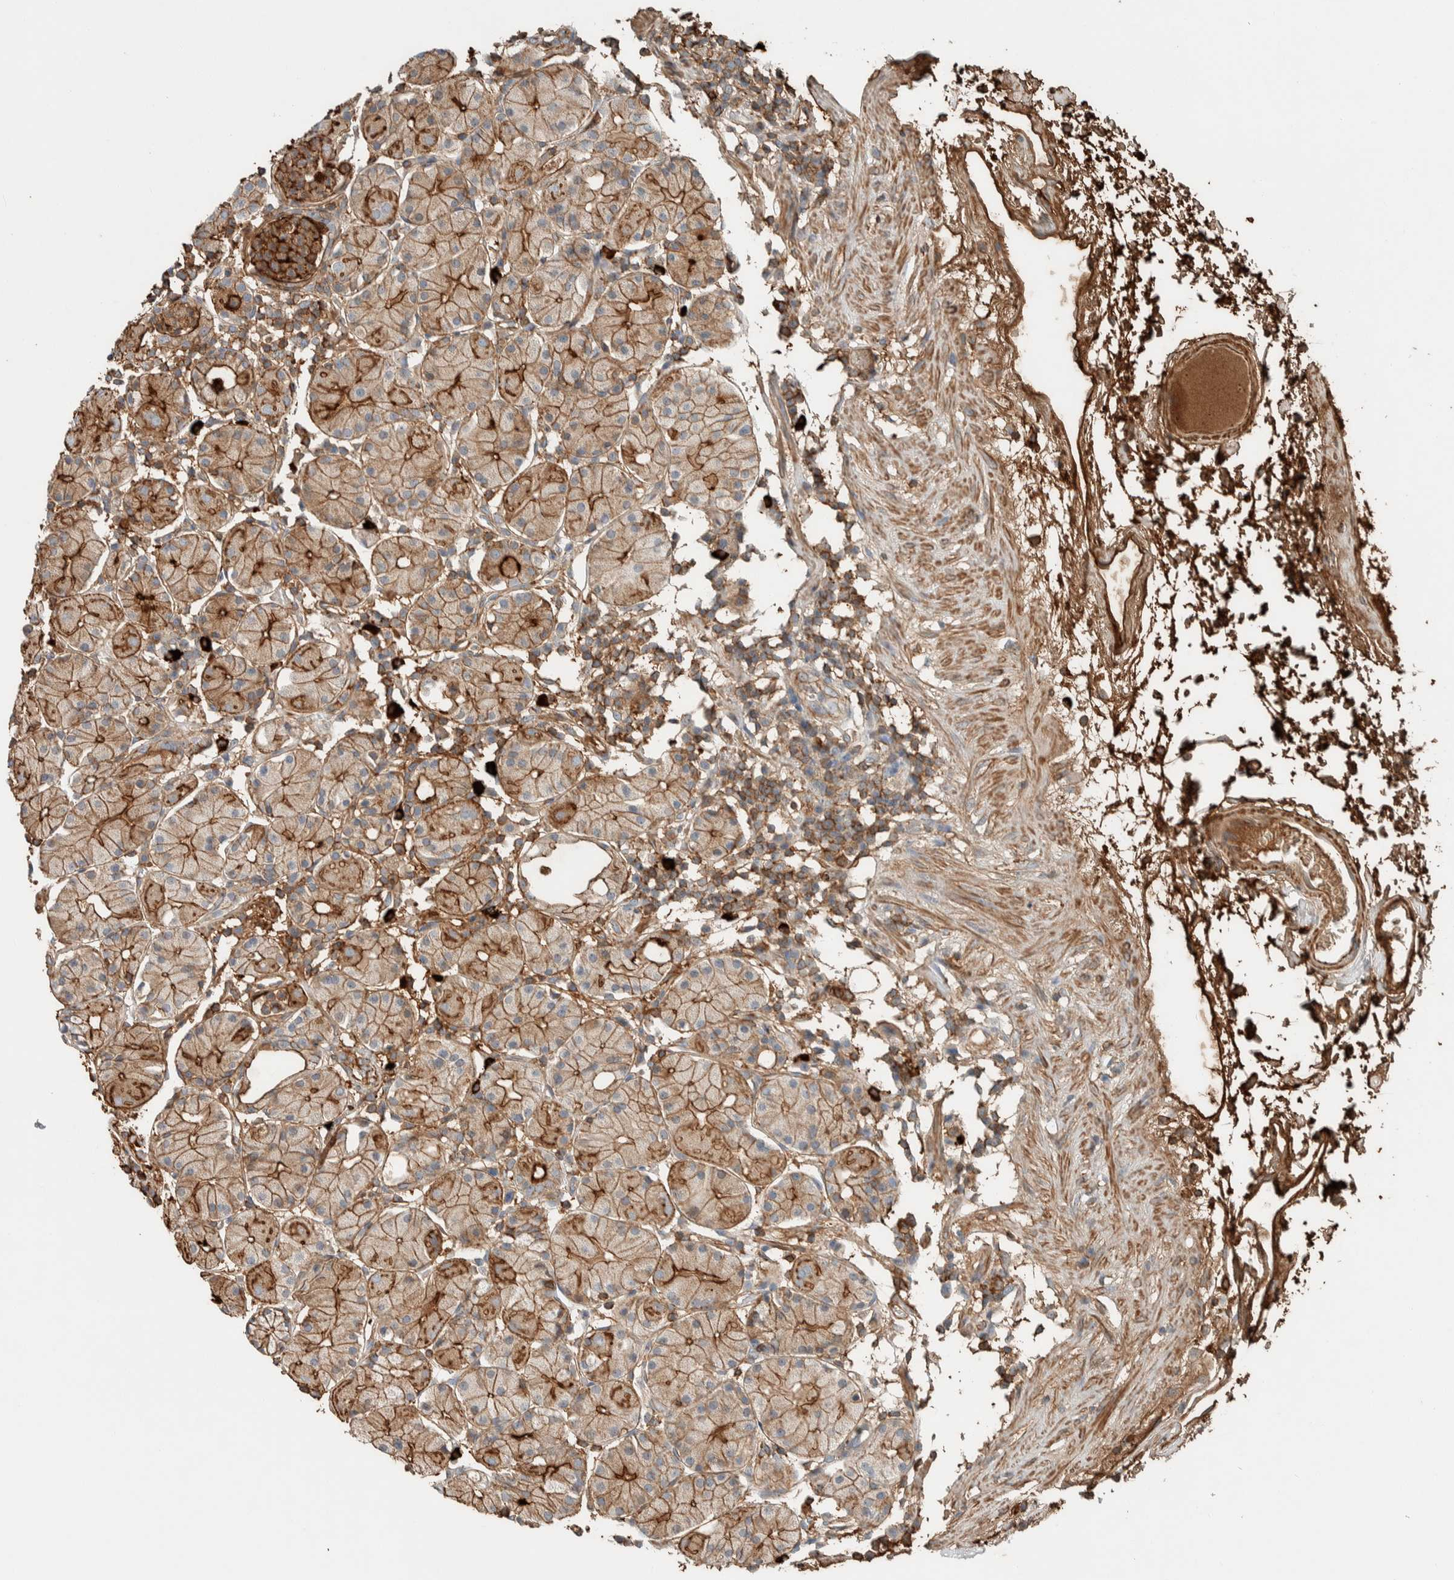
{"staining": {"intensity": "moderate", "quantity": "25%-75%", "location": "cytoplasmic/membranous"}, "tissue": "stomach", "cell_type": "Glandular cells", "image_type": "normal", "snomed": [{"axis": "morphology", "description": "Normal tissue, NOS"}, {"axis": "topography", "description": "Stomach"}, {"axis": "topography", "description": "Stomach, lower"}], "caption": "Stomach stained with immunohistochemistry reveals moderate cytoplasmic/membranous expression in about 25%-75% of glandular cells.", "gene": "CTBP2", "patient": {"sex": "female", "age": 75}}